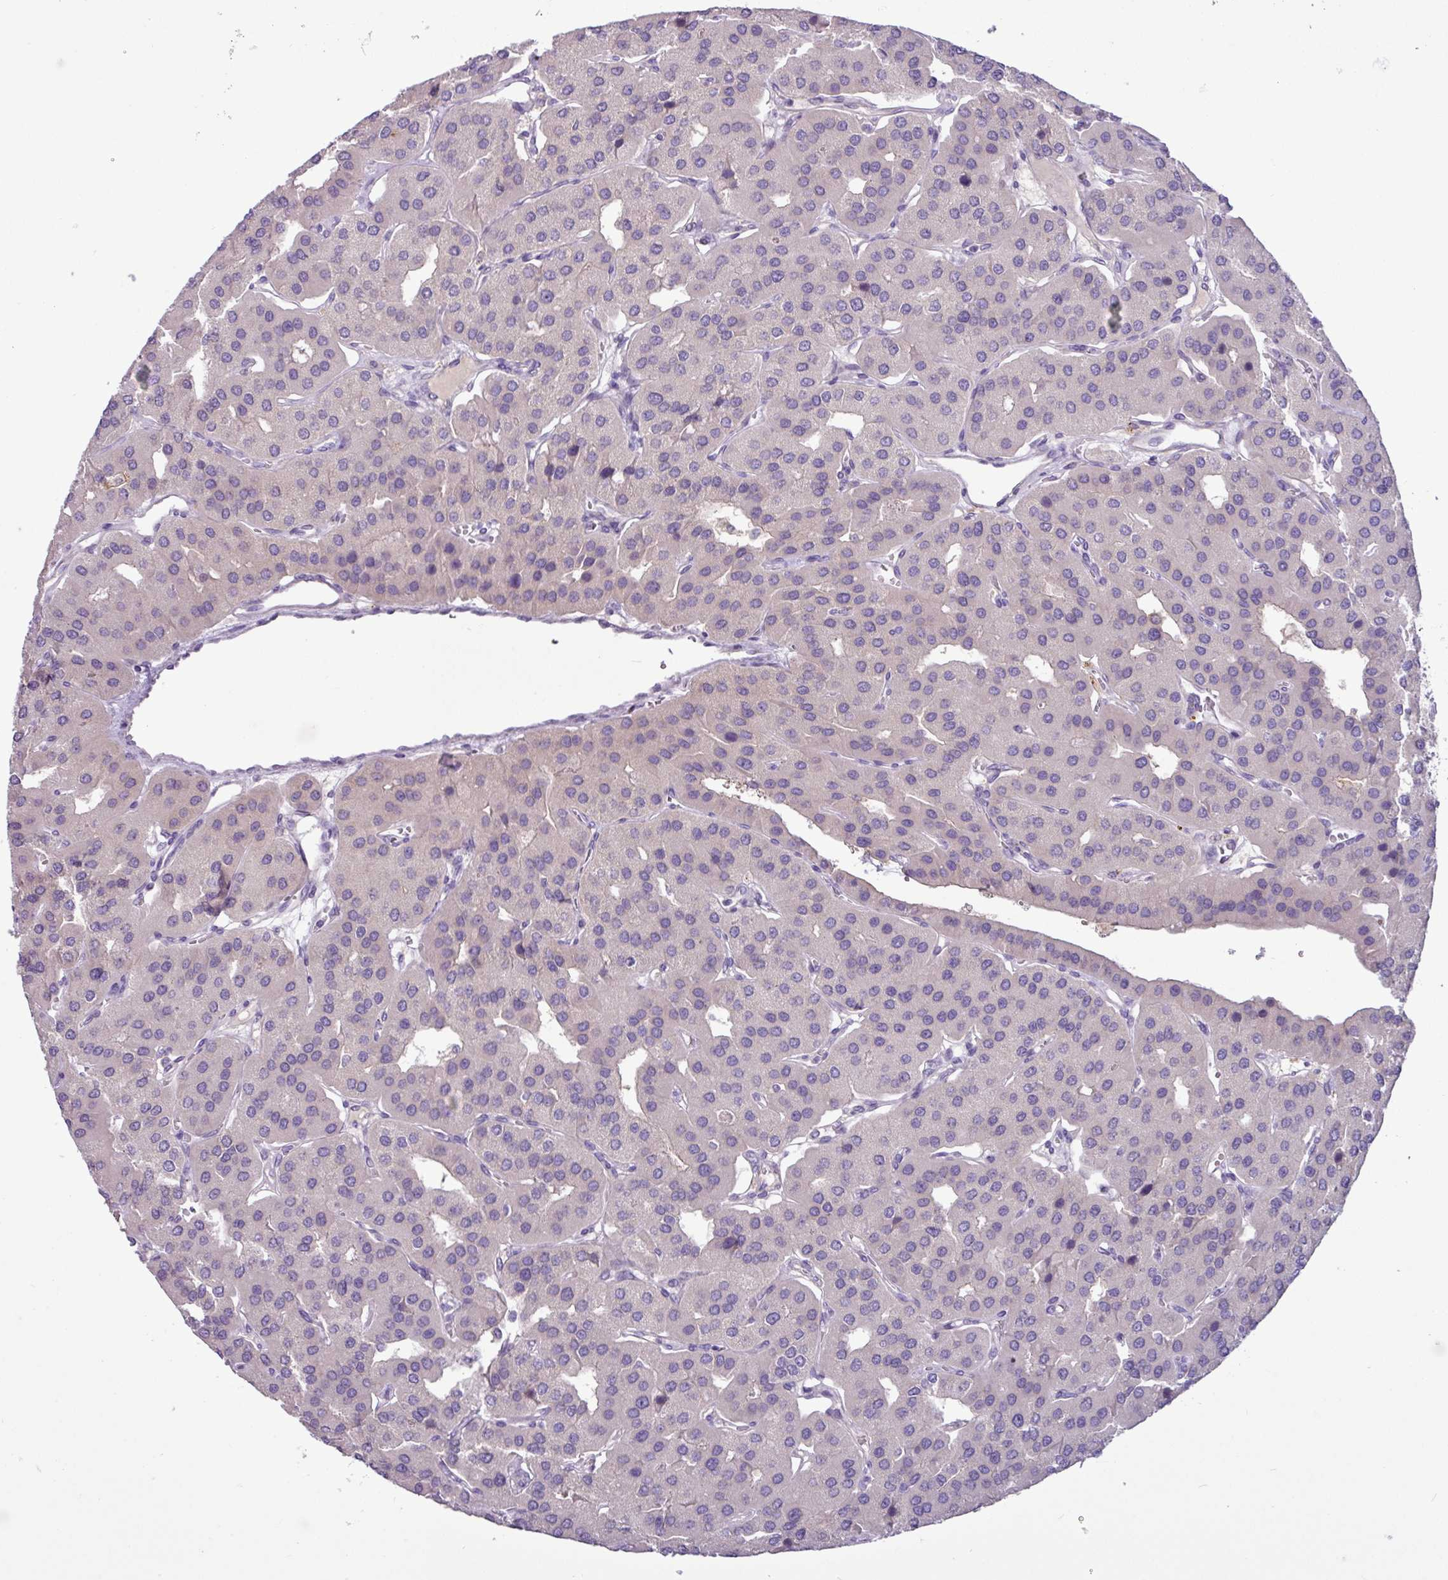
{"staining": {"intensity": "negative", "quantity": "none", "location": "none"}, "tissue": "parathyroid gland", "cell_type": "Glandular cells", "image_type": "normal", "snomed": [{"axis": "morphology", "description": "Normal tissue, NOS"}, {"axis": "morphology", "description": "Adenoma, NOS"}, {"axis": "topography", "description": "Parathyroid gland"}], "caption": "A histopathology image of parathyroid gland stained for a protein exhibits no brown staining in glandular cells. (DAB (3,3'-diaminobenzidine) immunohistochemistry (IHC) visualized using brightfield microscopy, high magnification).", "gene": "PNLDC1", "patient": {"sex": "female", "age": 86}}